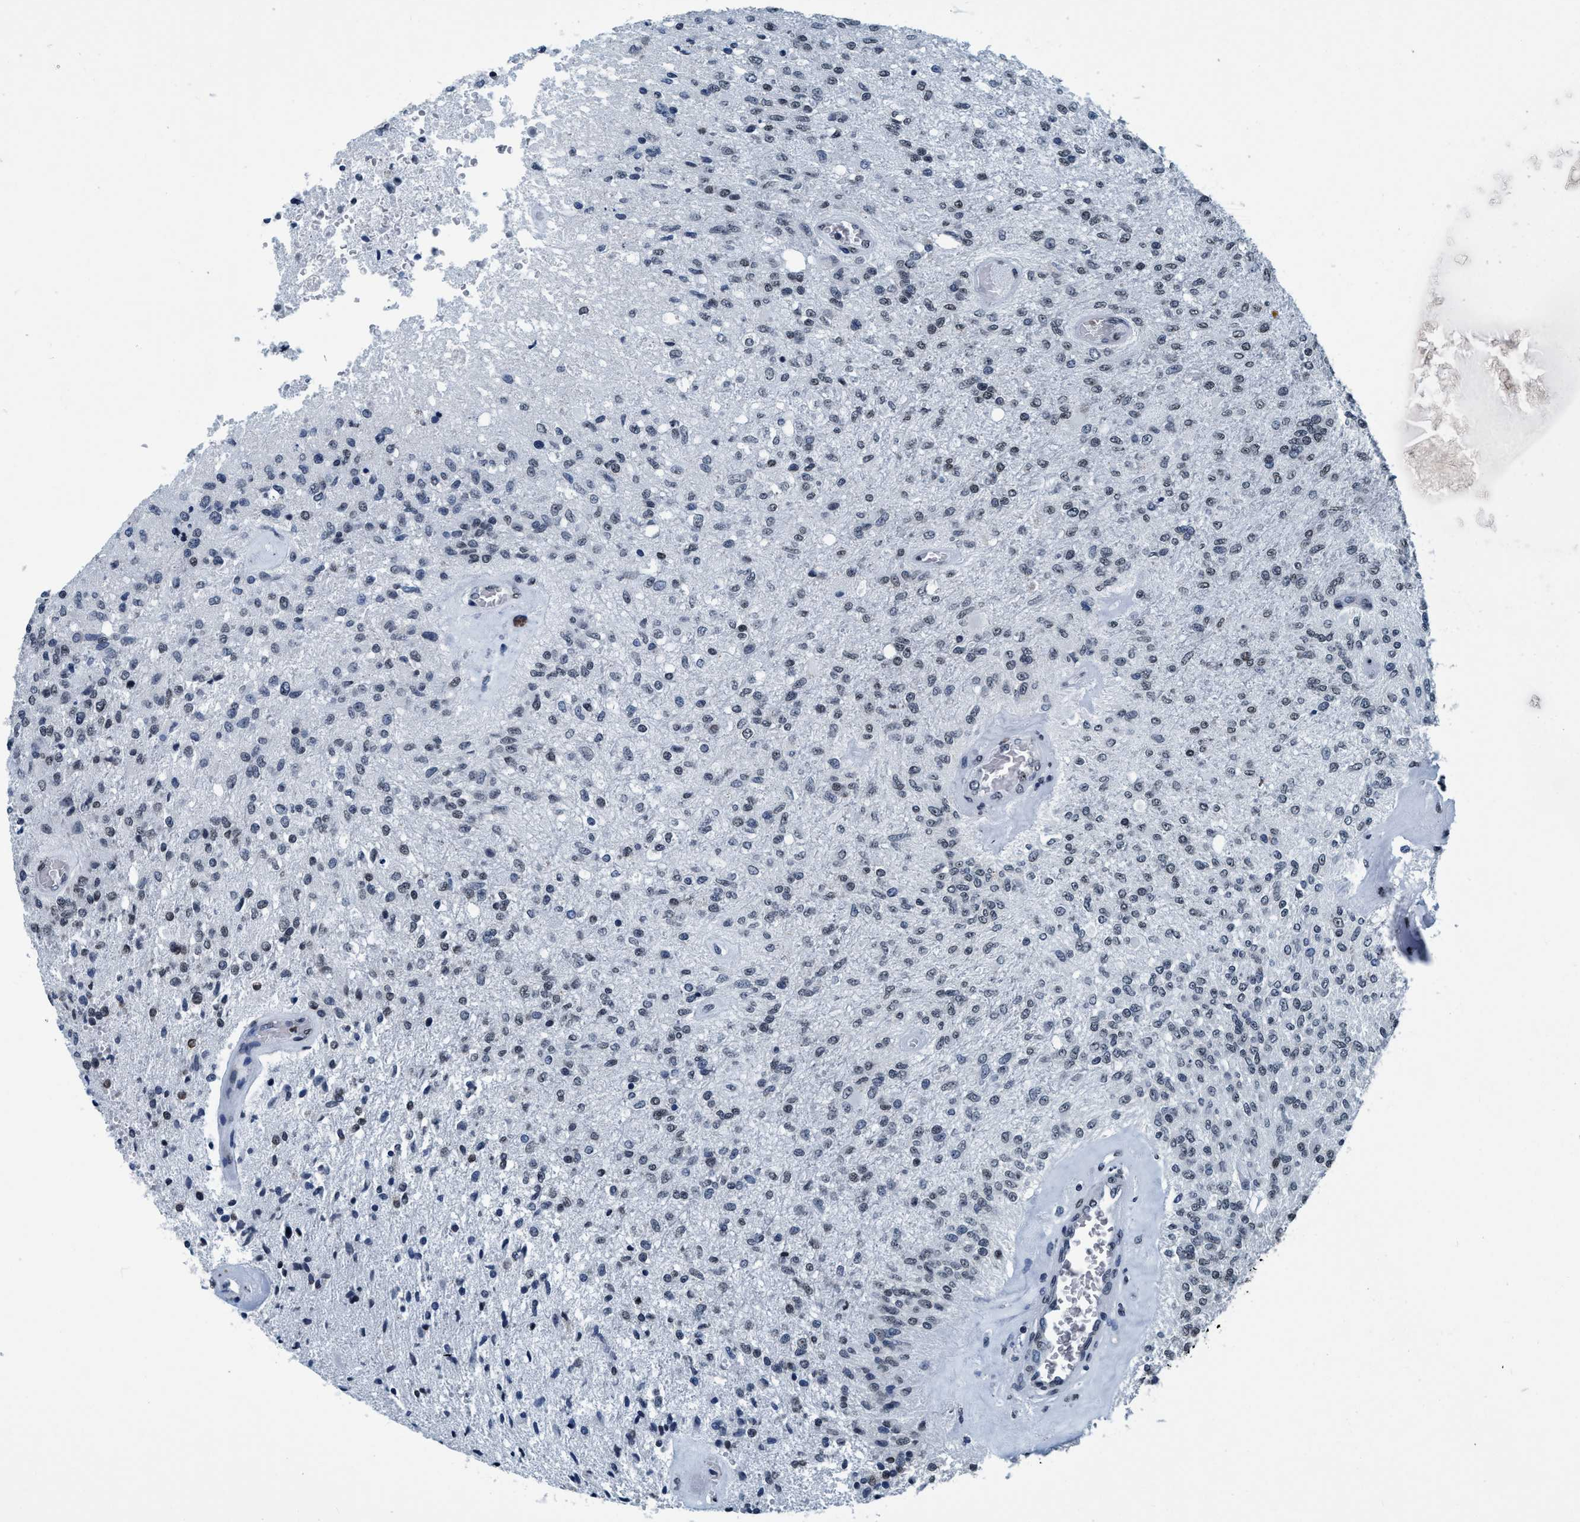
{"staining": {"intensity": "moderate", "quantity": "<25%", "location": "nuclear"}, "tissue": "glioma", "cell_type": "Tumor cells", "image_type": "cancer", "snomed": [{"axis": "morphology", "description": "Normal tissue, NOS"}, {"axis": "morphology", "description": "Glioma, malignant, High grade"}, {"axis": "topography", "description": "Cerebral cortex"}], "caption": "An immunohistochemistry histopathology image of tumor tissue is shown. Protein staining in brown labels moderate nuclear positivity in glioma within tumor cells. Immunohistochemistry stains the protein in brown and the nuclei are stained blue.", "gene": "CCNE2", "patient": {"sex": "male", "age": 77}}